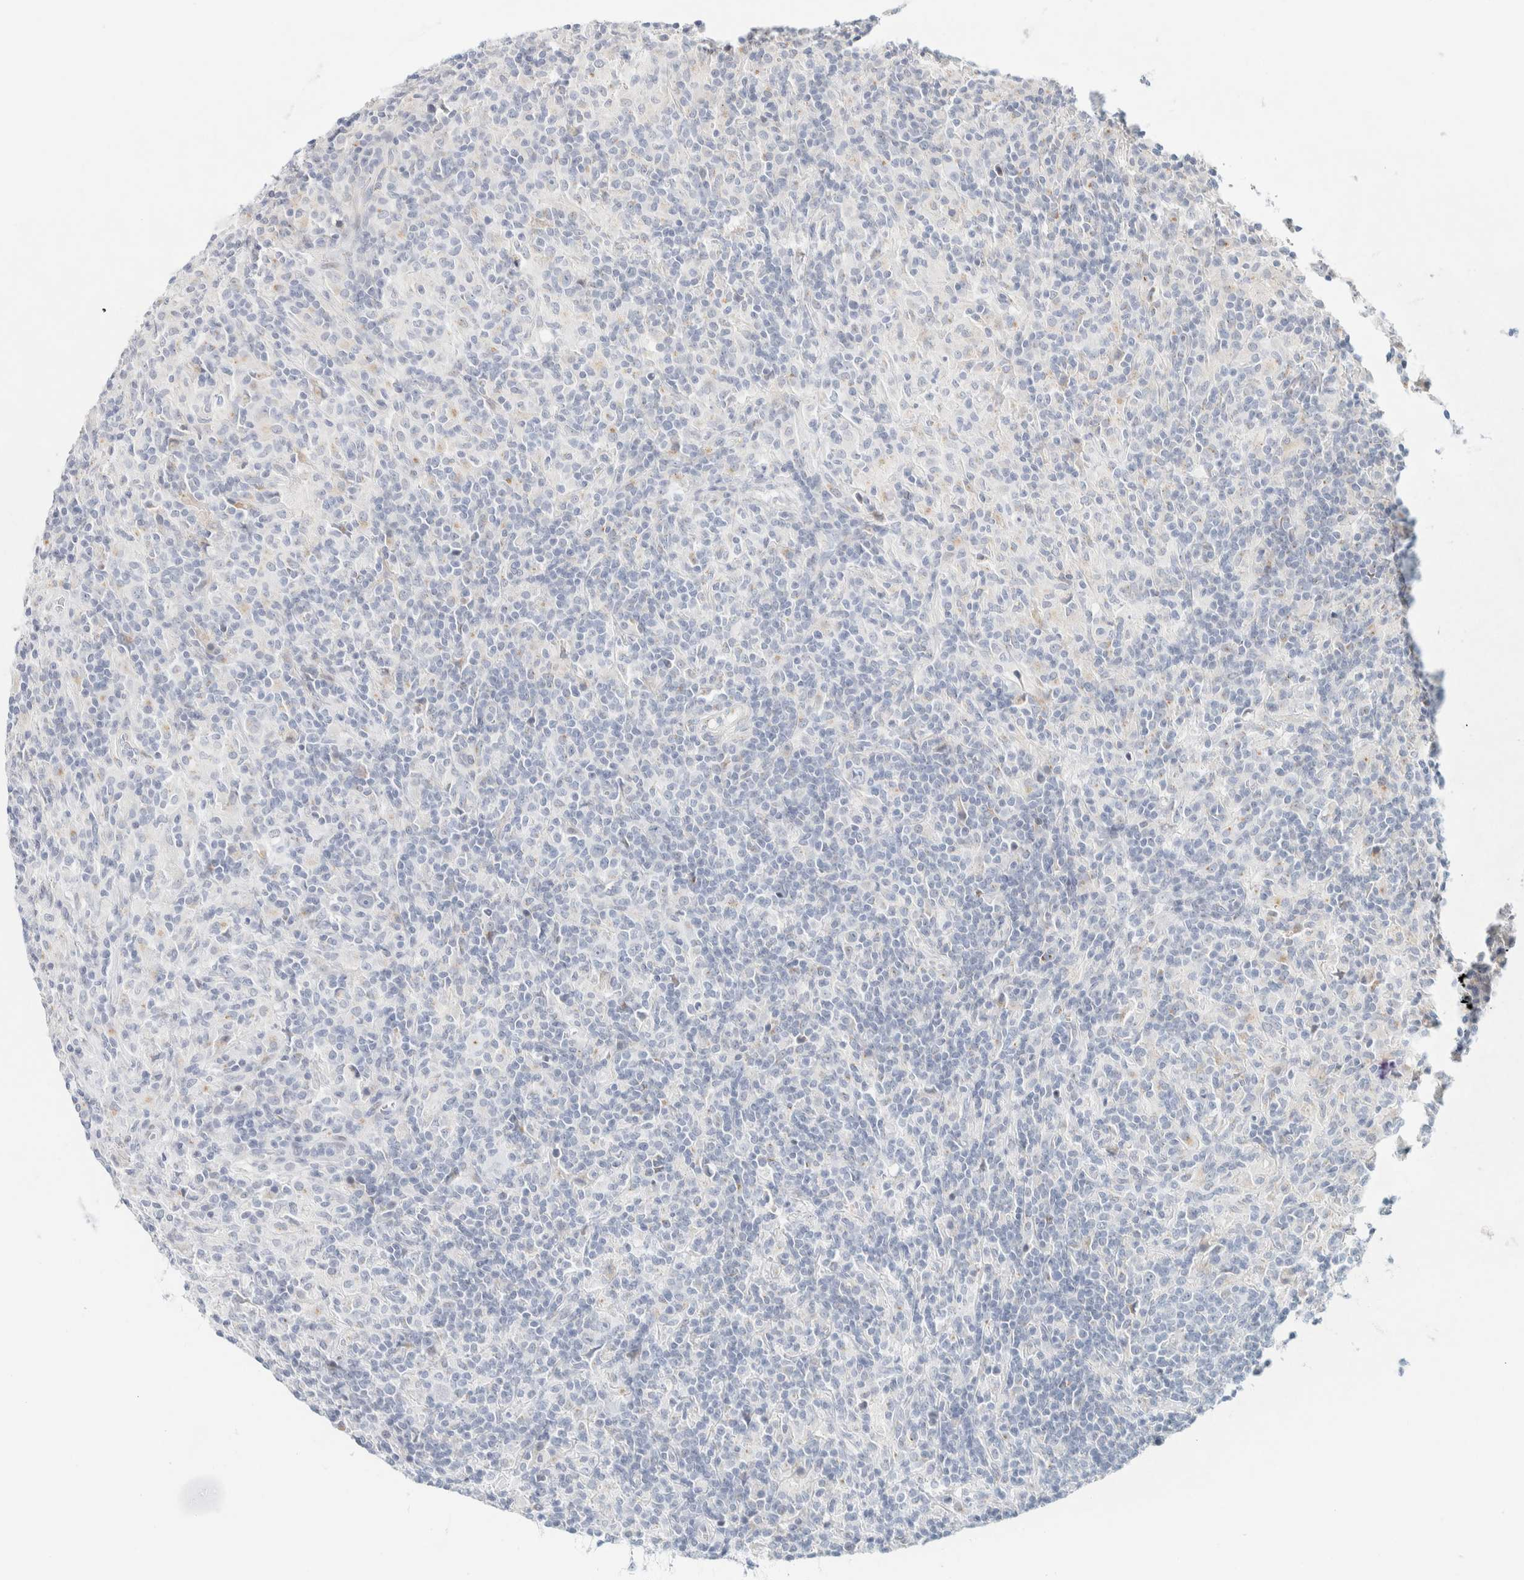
{"staining": {"intensity": "negative", "quantity": "none", "location": "none"}, "tissue": "lymphoma", "cell_type": "Tumor cells", "image_type": "cancer", "snomed": [{"axis": "morphology", "description": "Hodgkin's disease, NOS"}, {"axis": "topography", "description": "Lymph node"}], "caption": "Immunohistochemical staining of Hodgkin's disease displays no significant staining in tumor cells. Nuclei are stained in blue.", "gene": "SPNS3", "patient": {"sex": "male", "age": 70}}